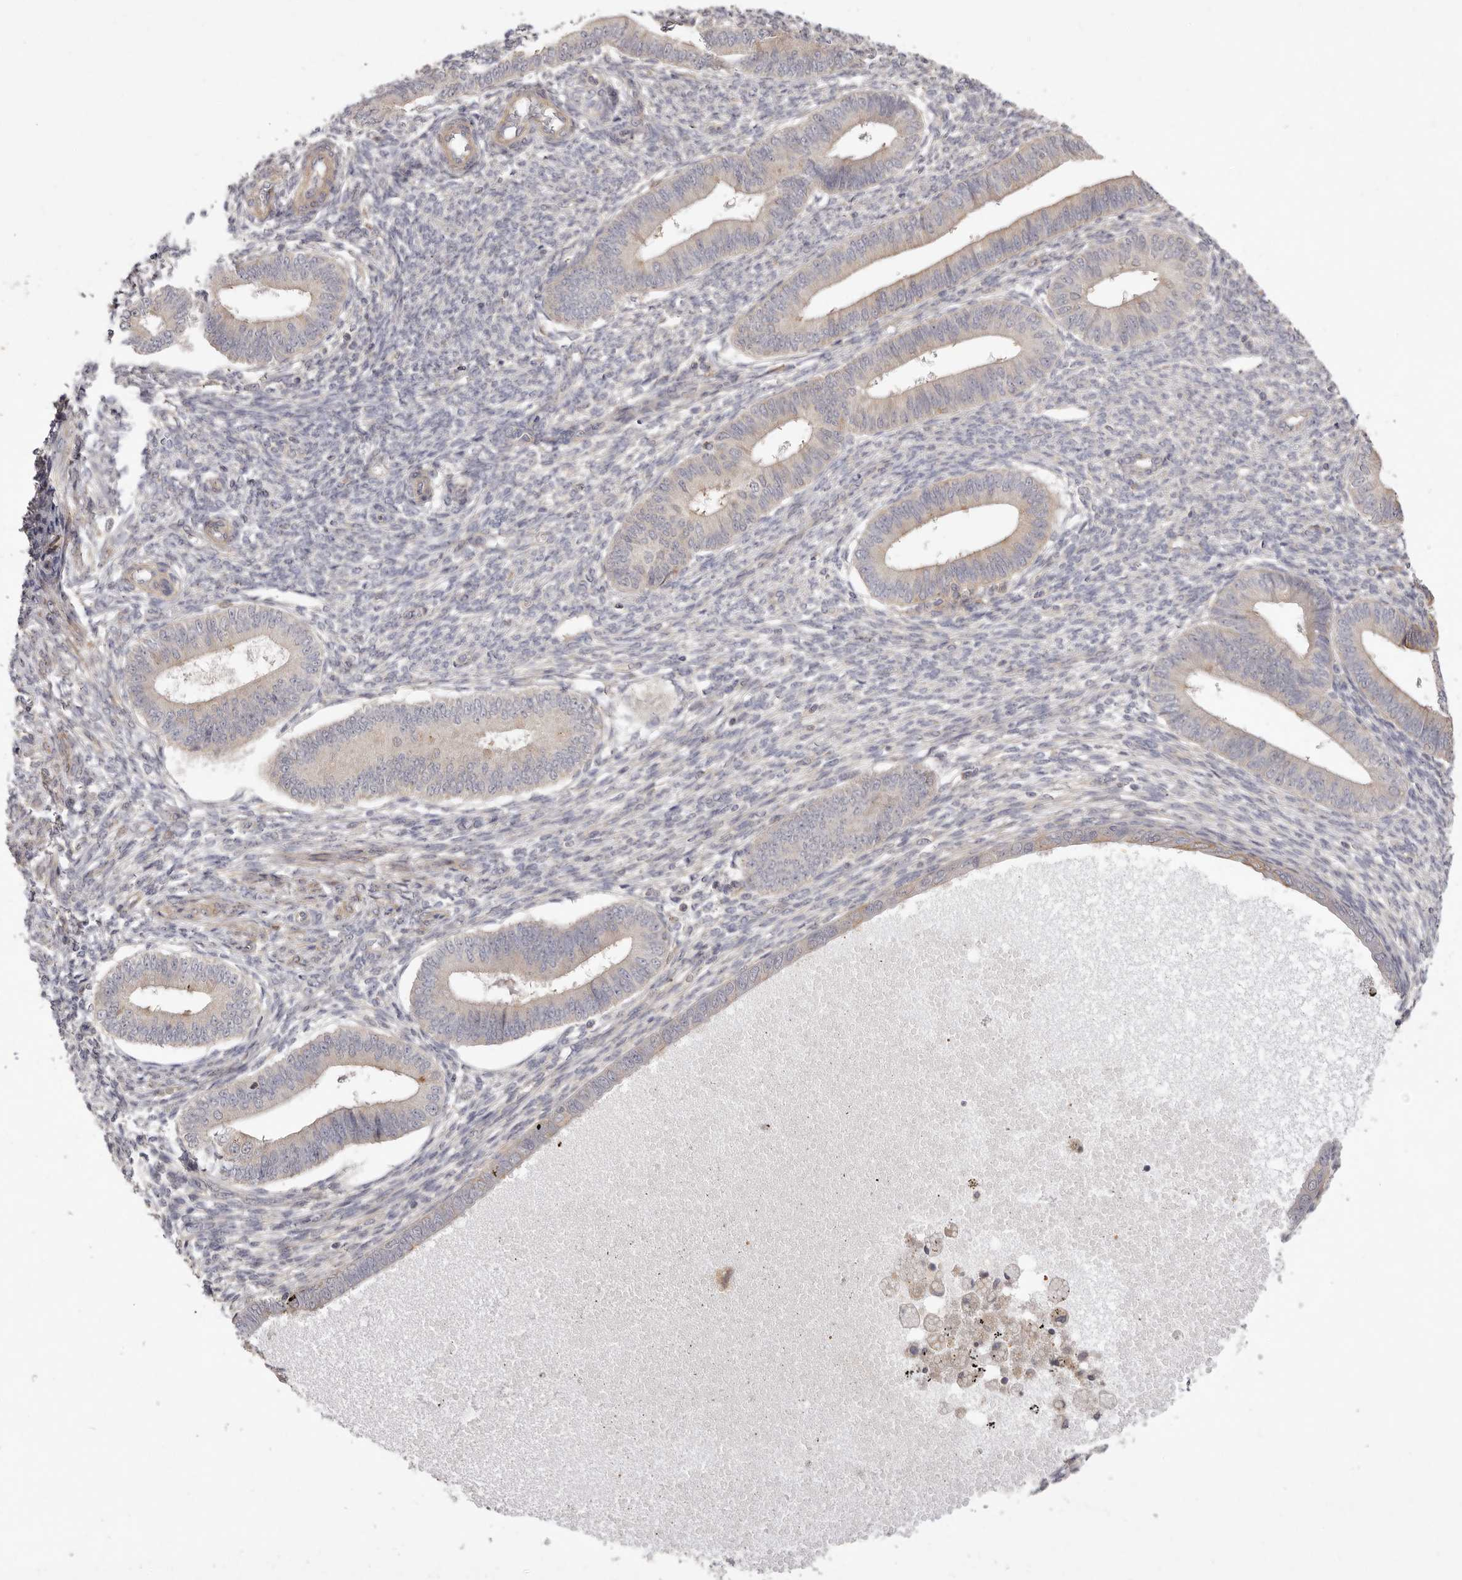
{"staining": {"intensity": "negative", "quantity": "none", "location": "none"}, "tissue": "endometrium", "cell_type": "Cells in endometrial stroma", "image_type": "normal", "snomed": [{"axis": "morphology", "description": "Normal tissue, NOS"}, {"axis": "topography", "description": "Endometrium"}], "caption": "Immunohistochemistry (IHC) micrograph of benign human endometrium stained for a protein (brown), which demonstrates no expression in cells in endometrial stroma.", "gene": "ADAMTS9", "patient": {"sex": "female", "age": 46}}